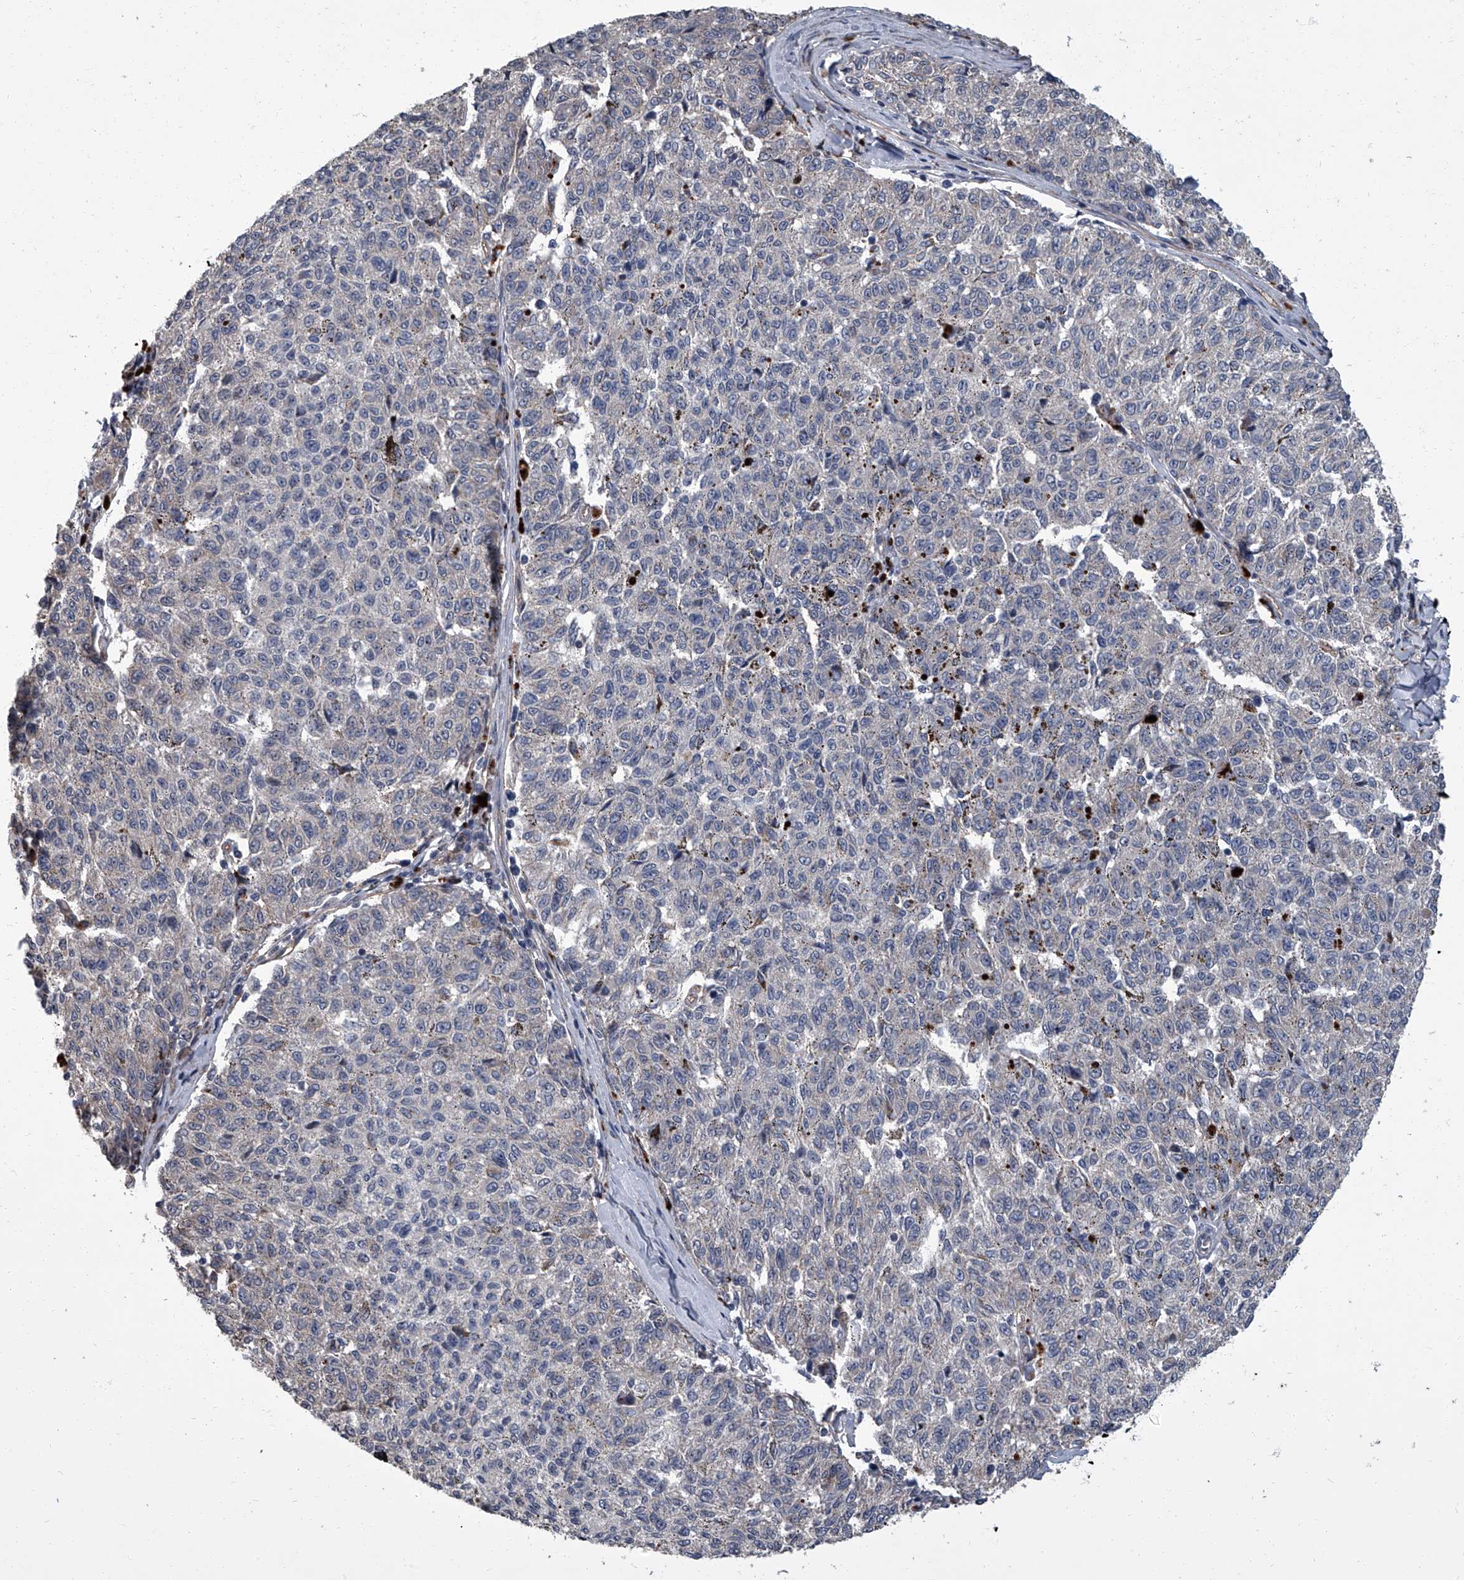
{"staining": {"intensity": "negative", "quantity": "none", "location": "none"}, "tissue": "melanoma", "cell_type": "Tumor cells", "image_type": "cancer", "snomed": [{"axis": "morphology", "description": "Malignant melanoma, NOS"}, {"axis": "topography", "description": "Skin"}], "caption": "There is no significant expression in tumor cells of malignant melanoma.", "gene": "SIRT4", "patient": {"sex": "female", "age": 72}}